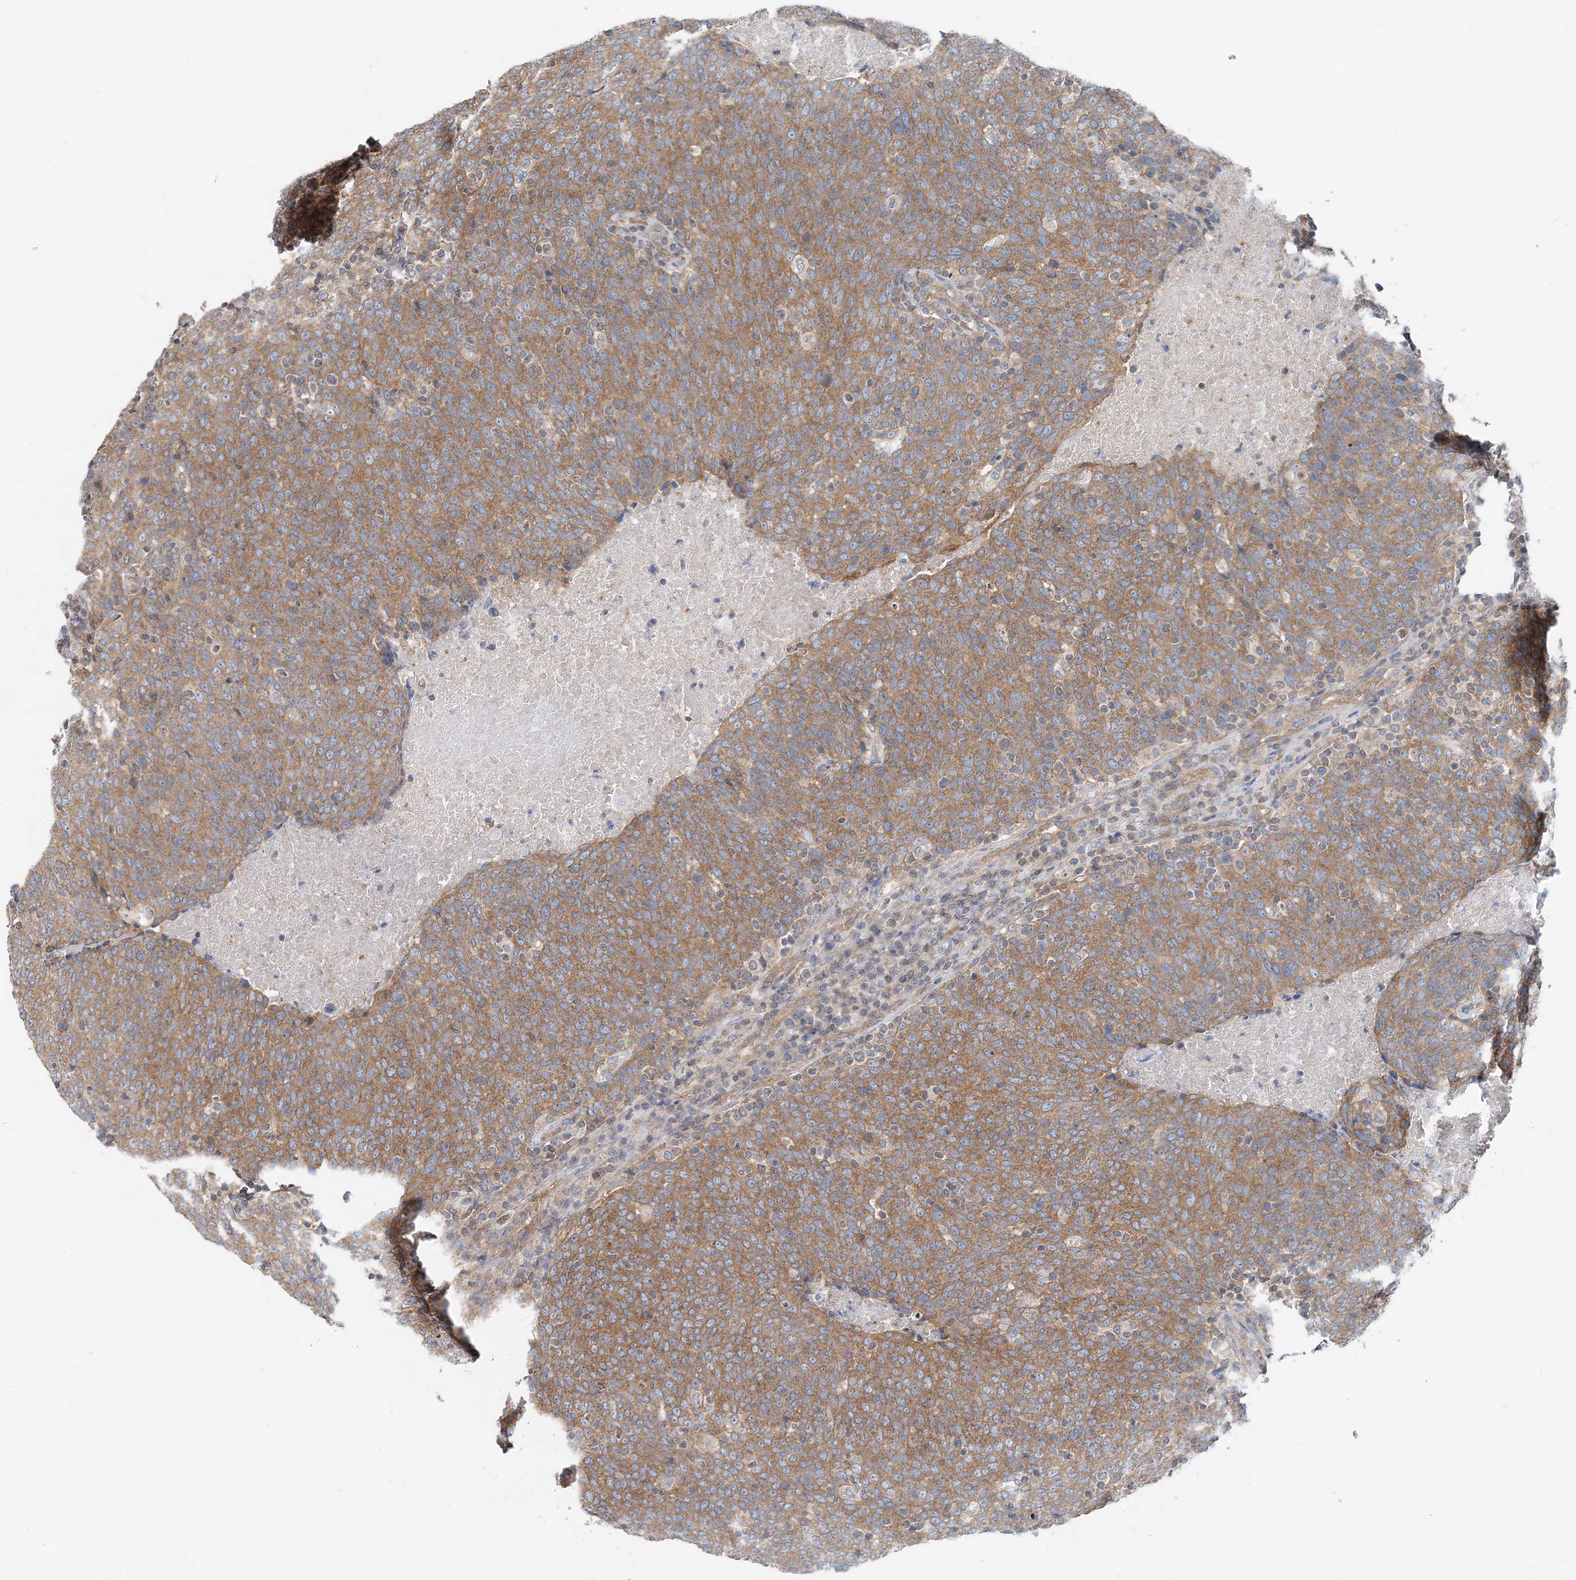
{"staining": {"intensity": "moderate", "quantity": ">75%", "location": "cytoplasmic/membranous"}, "tissue": "head and neck cancer", "cell_type": "Tumor cells", "image_type": "cancer", "snomed": [{"axis": "morphology", "description": "Squamous cell carcinoma, NOS"}, {"axis": "morphology", "description": "Squamous cell carcinoma, metastatic, NOS"}, {"axis": "topography", "description": "Lymph node"}, {"axis": "topography", "description": "Head-Neck"}], "caption": "Moderate cytoplasmic/membranous positivity for a protein is present in about >75% of tumor cells of head and neck cancer (metastatic squamous cell carcinoma) using IHC.", "gene": "MOB4", "patient": {"sex": "male", "age": 62}}